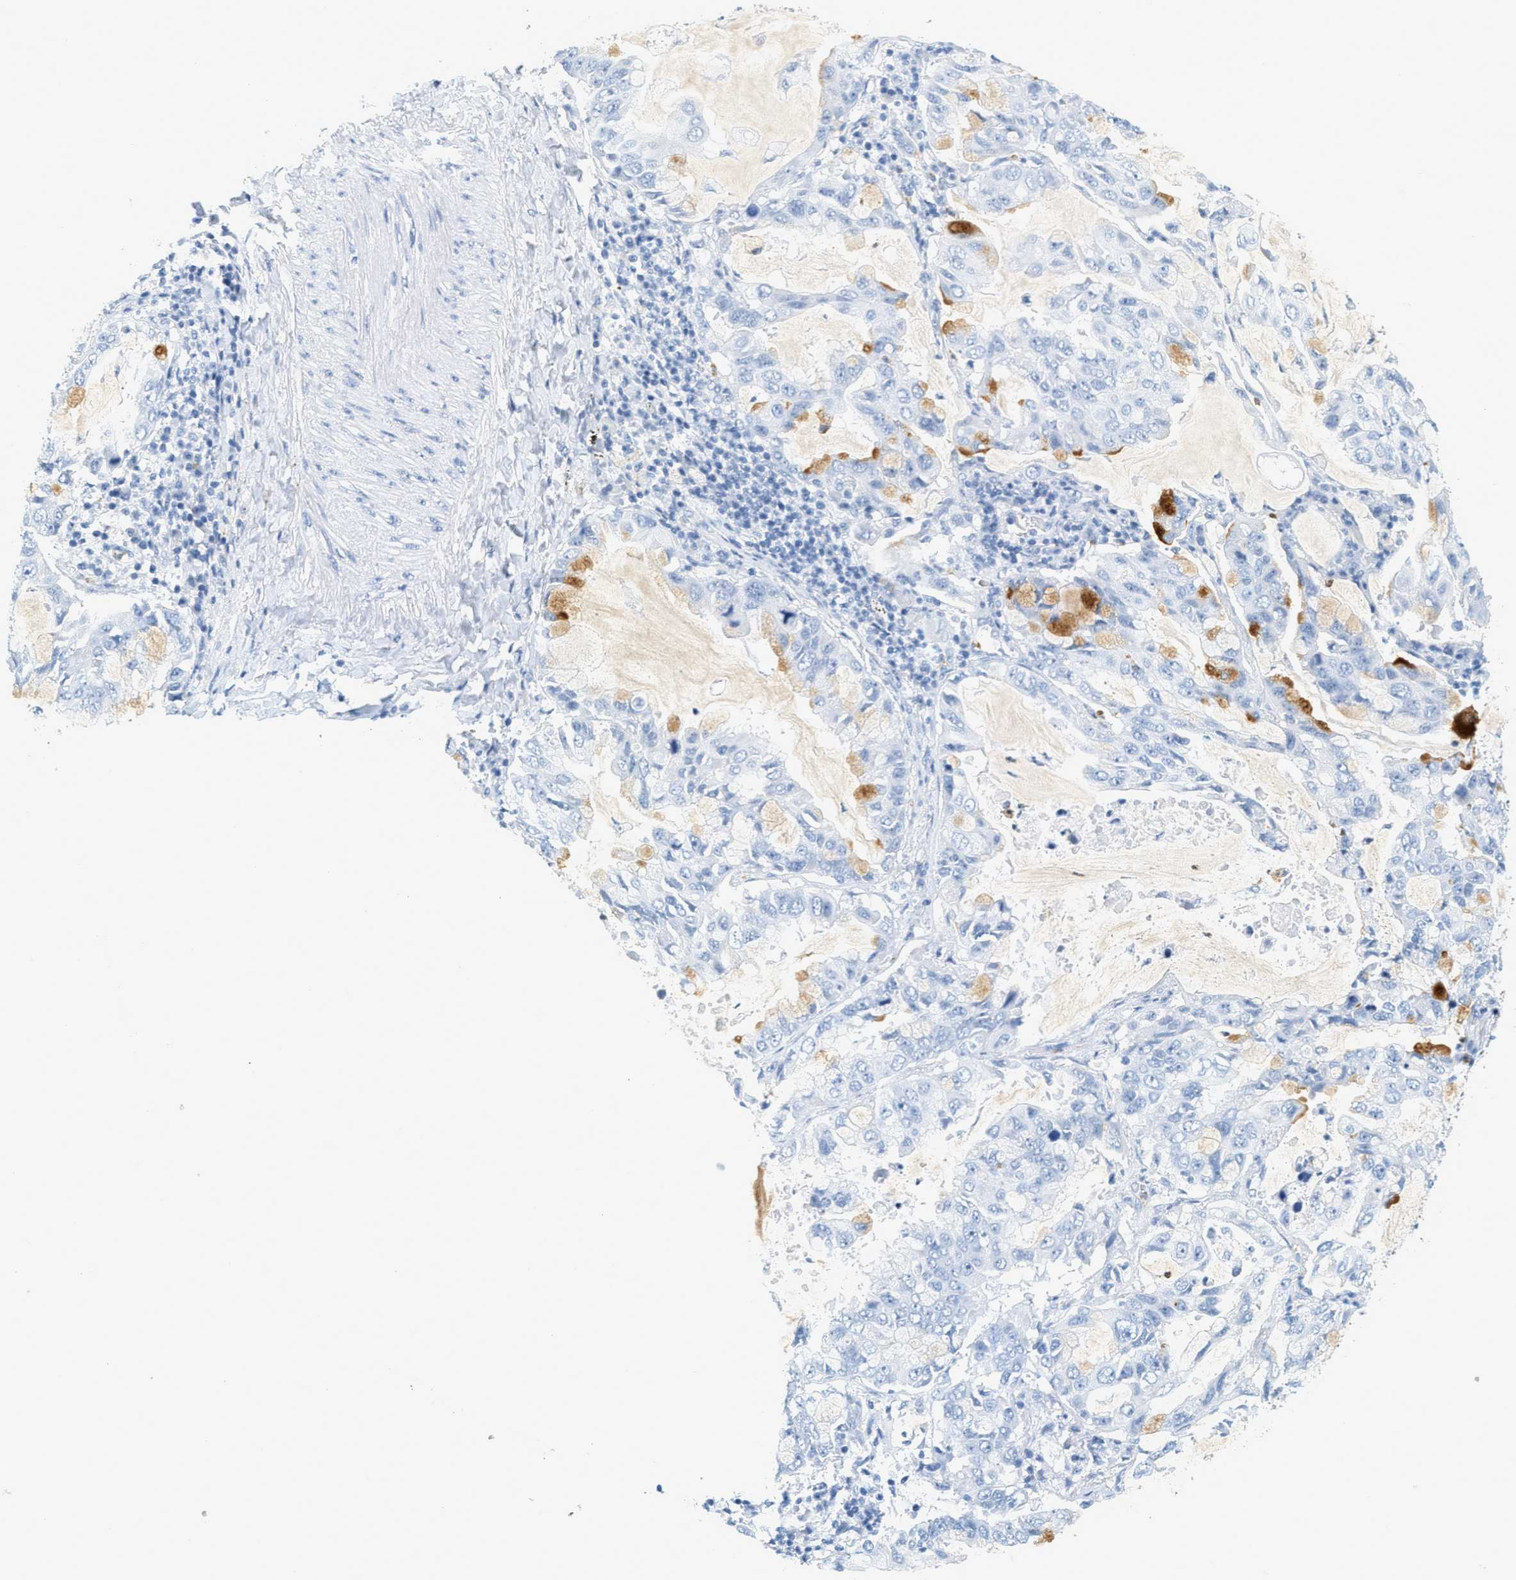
{"staining": {"intensity": "negative", "quantity": "none", "location": "none"}, "tissue": "lung cancer", "cell_type": "Tumor cells", "image_type": "cancer", "snomed": [{"axis": "morphology", "description": "Adenocarcinoma, NOS"}, {"axis": "topography", "description": "Lung"}], "caption": "A high-resolution micrograph shows immunohistochemistry staining of lung cancer, which demonstrates no significant expression in tumor cells. (DAB immunohistochemistry (IHC) visualized using brightfield microscopy, high magnification).", "gene": "LCN2", "patient": {"sex": "male", "age": 64}}